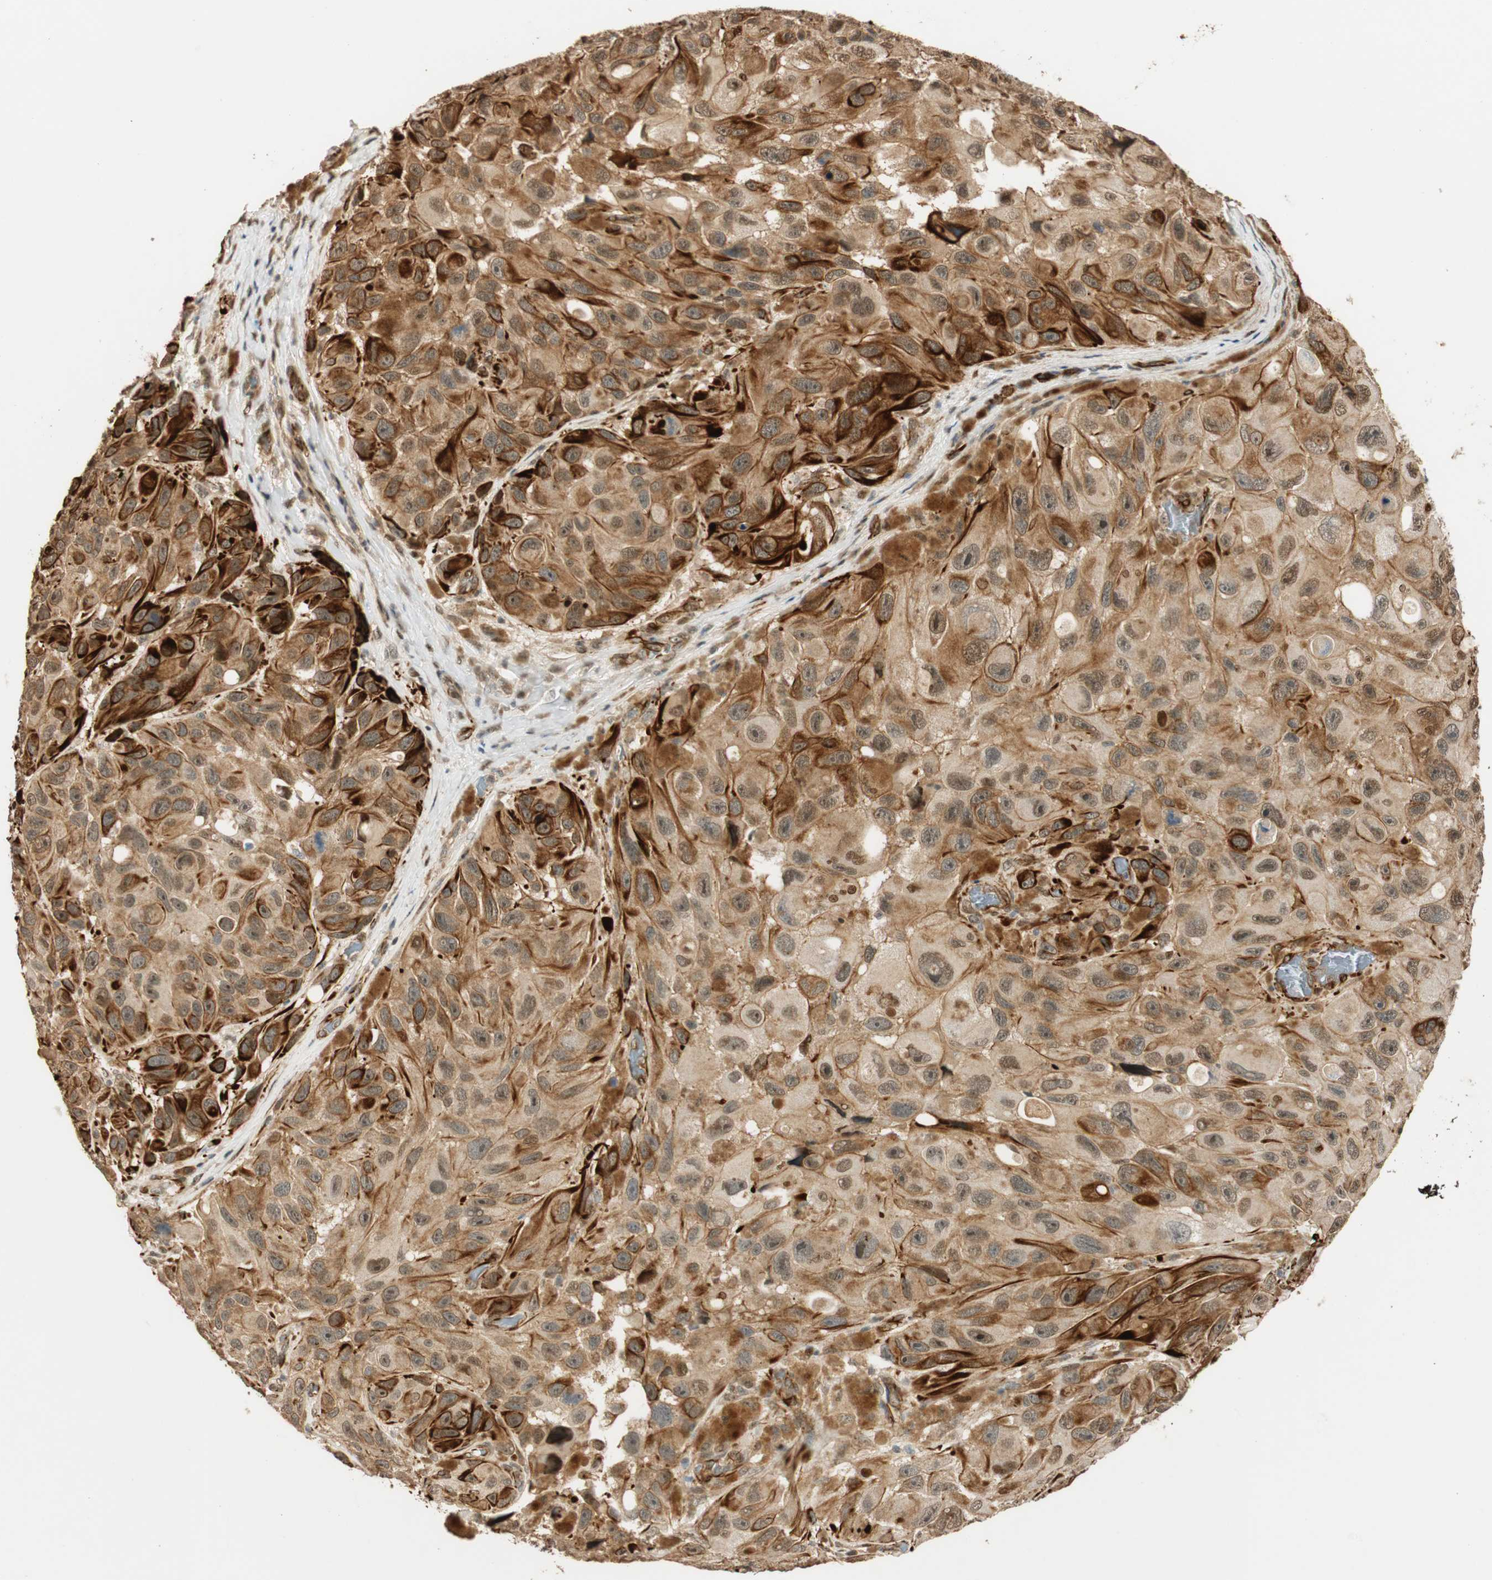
{"staining": {"intensity": "strong", "quantity": ">75%", "location": "cytoplasmic/membranous"}, "tissue": "melanoma", "cell_type": "Tumor cells", "image_type": "cancer", "snomed": [{"axis": "morphology", "description": "Malignant melanoma, NOS"}, {"axis": "topography", "description": "Skin"}], "caption": "IHC staining of melanoma, which reveals high levels of strong cytoplasmic/membranous positivity in about >75% of tumor cells indicating strong cytoplasmic/membranous protein positivity. The staining was performed using DAB (brown) for protein detection and nuclei were counterstained in hematoxylin (blue).", "gene": "NES", "patient": {"sex": "female", "age": 73}}